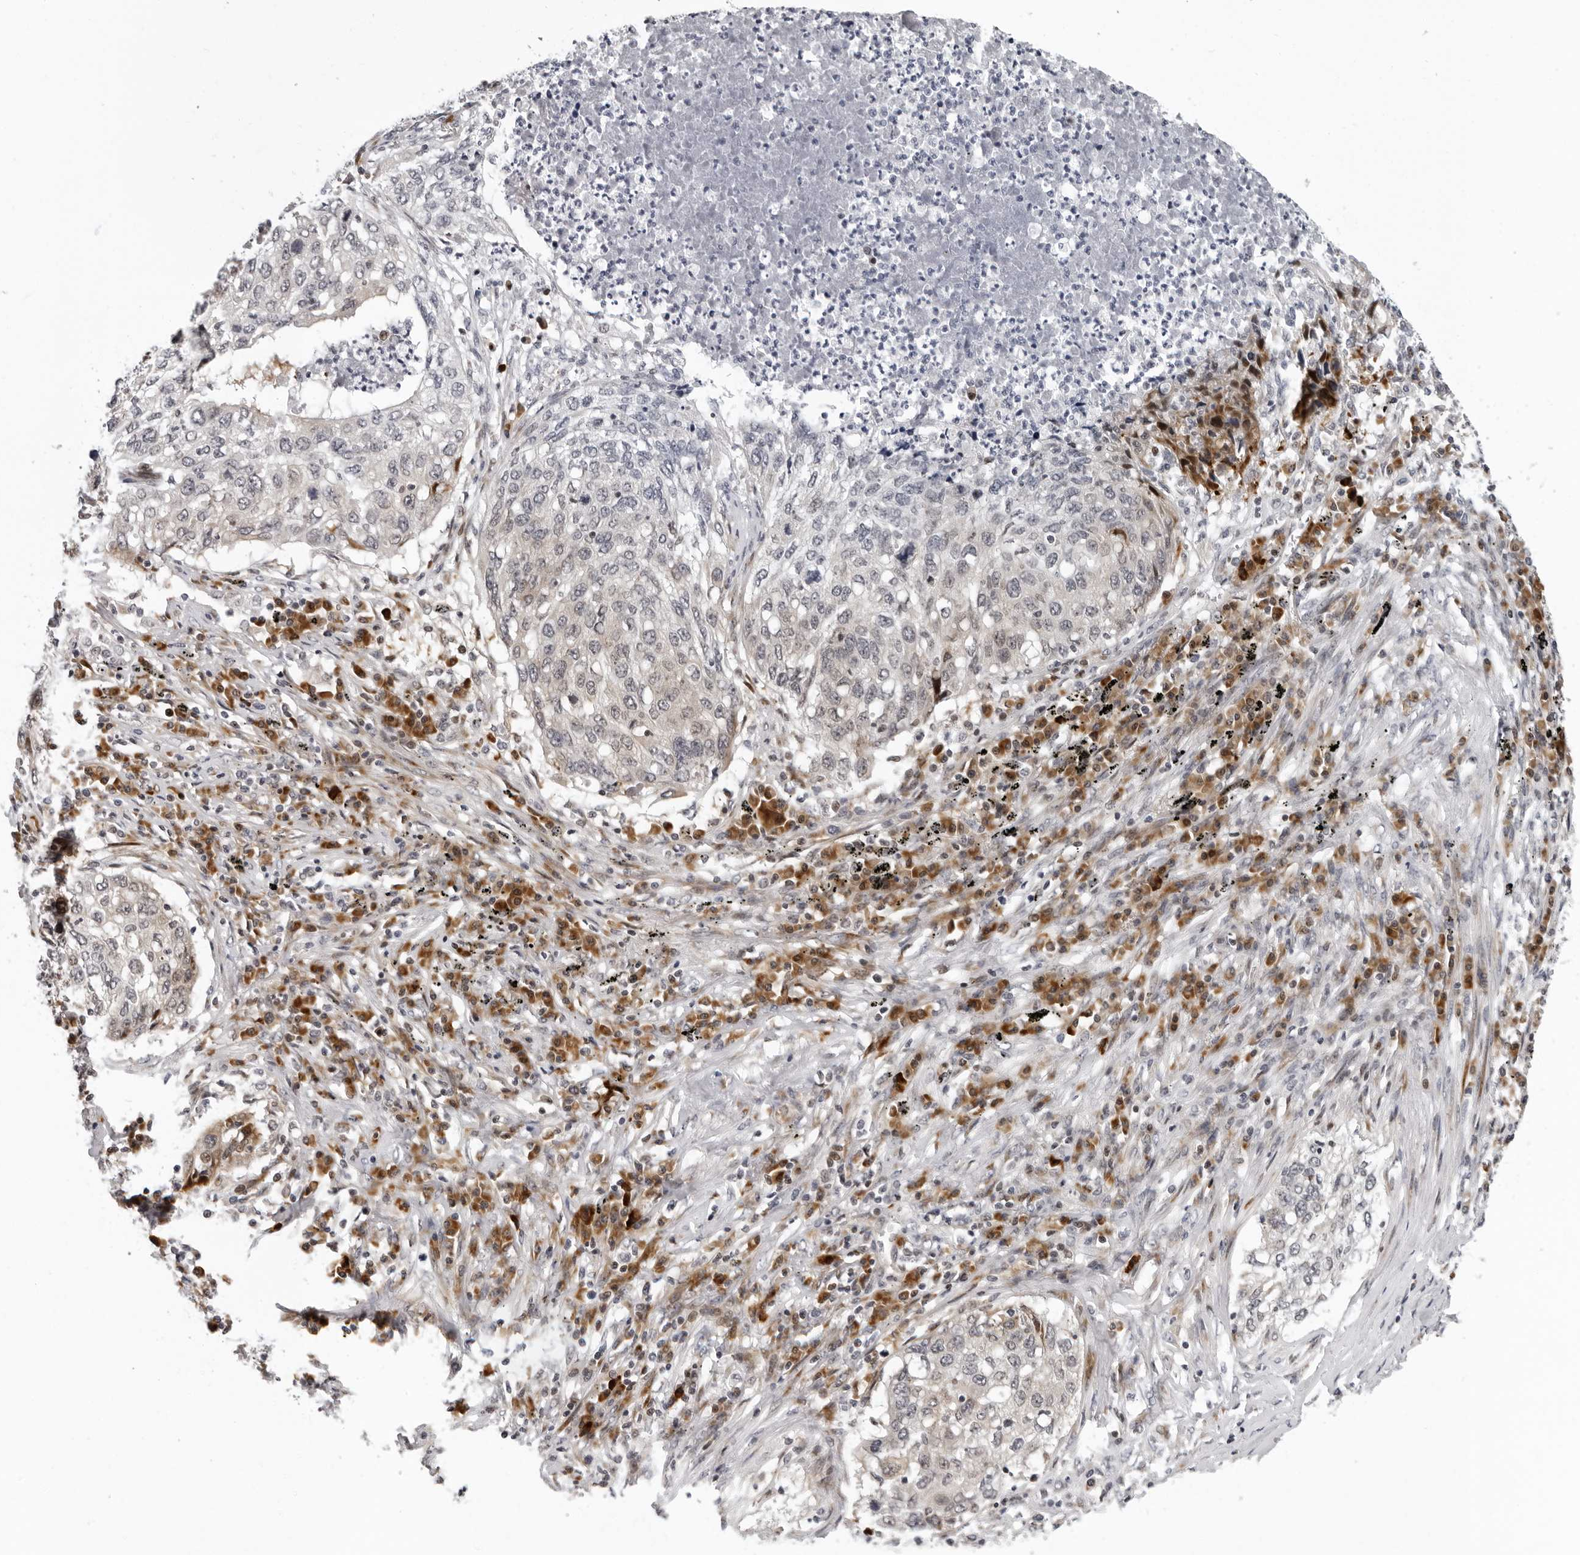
{"staining": {"intensity": "negative", "quantity": "none", "location": "none"}, "tissue": "lung cancer", "cell_type": "Tumor cells", "image_type": "cancer", "snomed": [{"axis": "morphology", "description": "Squamous cell carcinoma, NOS"}, {"axis": "topography", "description": "Lung"}], "caption": "The IHC image has no significant staining in tumor cells of lung cancer (squamous cell carcinoma) tissue.", "gene": "PIP4K2C", "patient": {"sex": "female", "age": 63}}